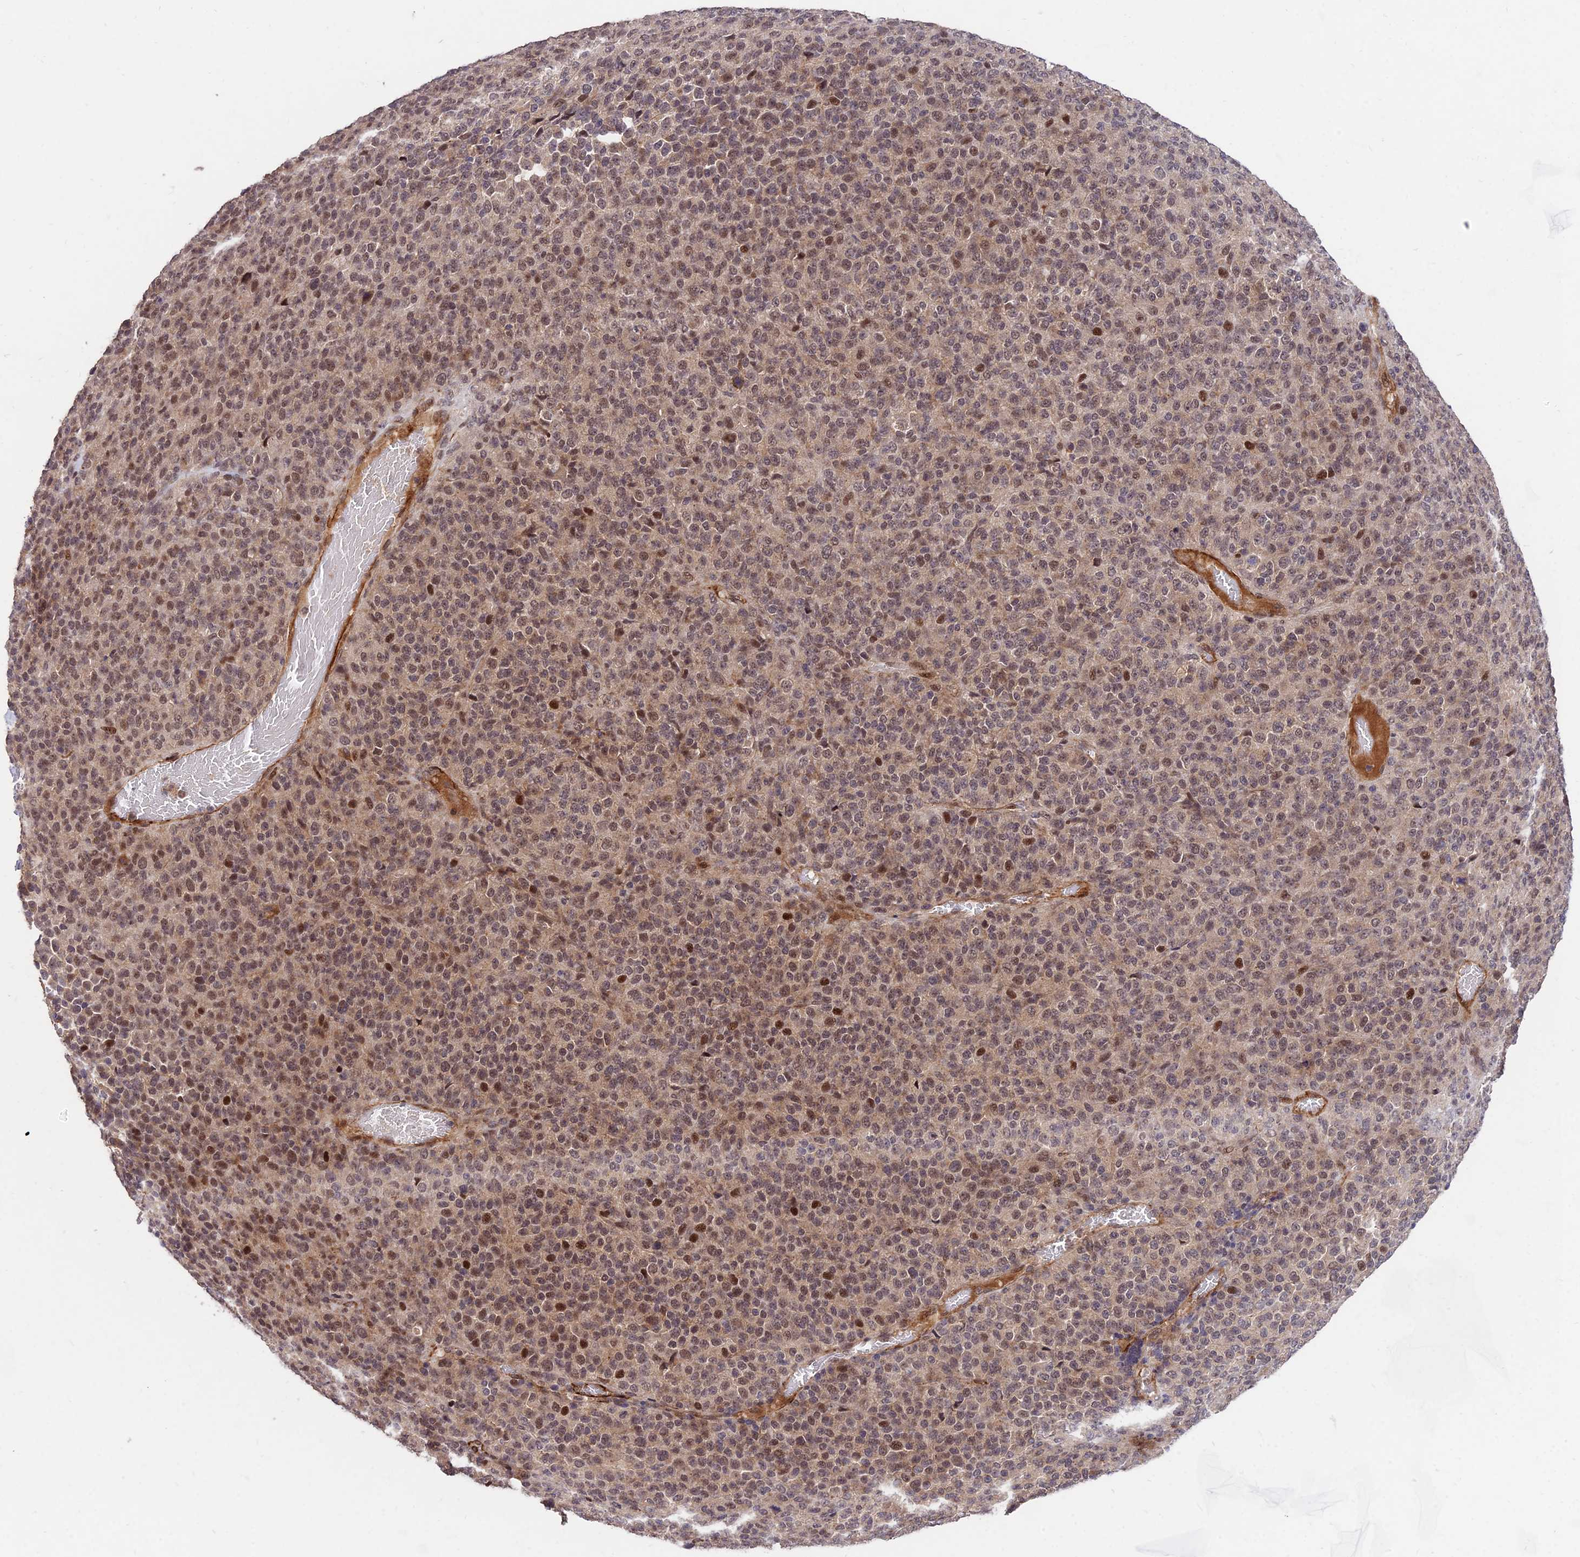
{"staining": {"intensity": "moderate", "quantity": ">75%", "location": "nuclear"}, "tissue": "melanoma", "cell_type": "Tumor cells", "image_type": "cancer", "snomed": [{"axis": "morphology", "description": "Malignant melanoma, Metastatic site"}, {"axis": "topography", "description": "Brain"}], "caption": "Protein expression analysis of human malignant melanoma (metastatic site) reveals moderate nuclear staining in about >75% of tumor cells.", "gene": "ZNF85", "patient": {"sex": "female", "age": 56}}